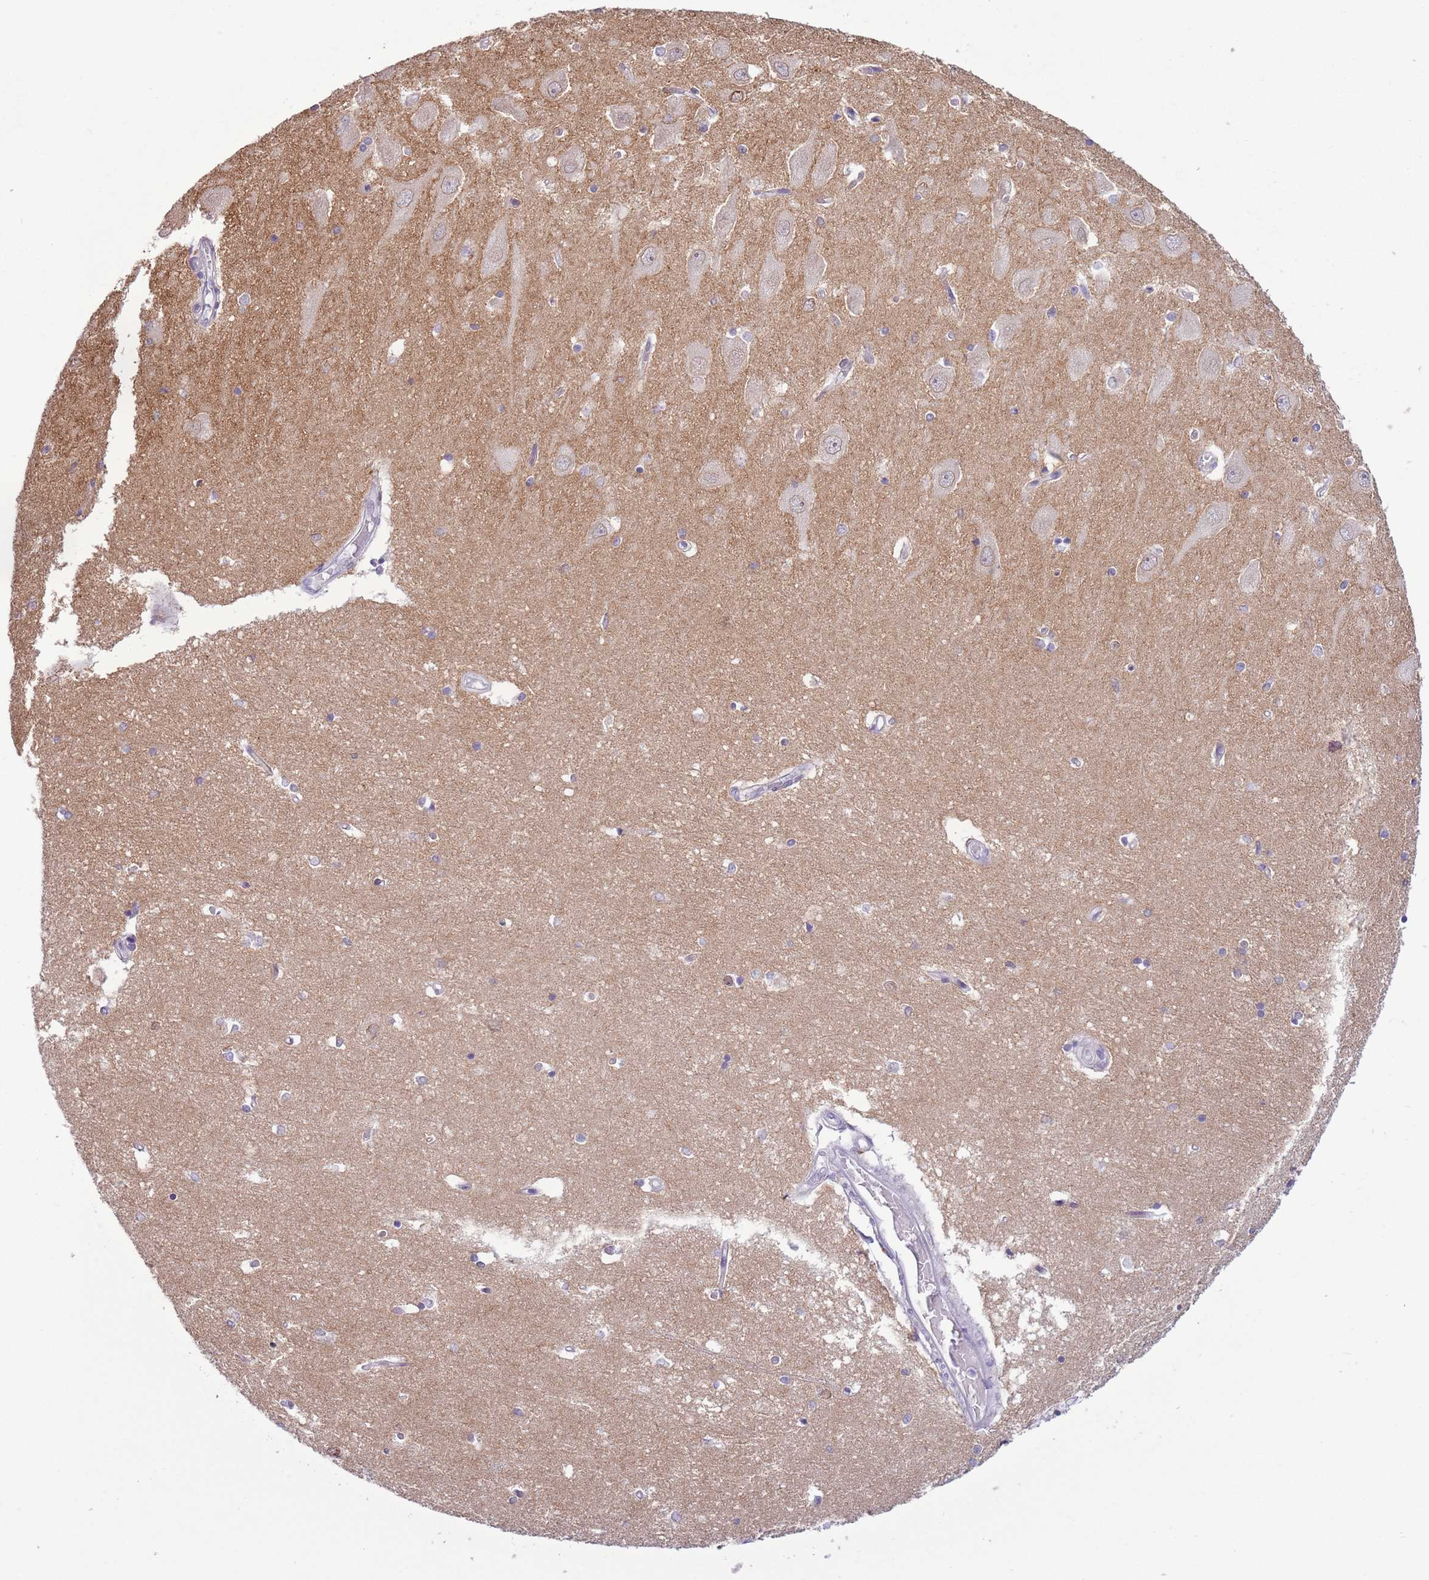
{"staining": {"intensity": "negative", "quantity": "none", "location": "none"}, "tissue": "hippocampus", "cell_type": "Glial cells", "image_type": "normal", "snomed": [{"axis": "morphology", "description": "Normal tissue, NOS"}, {"axis": "topography", "description": "Hippocampus"}], "caption": "Immunohistochemistry (IHC) of unremarkable hippocampus shows no expression in glial cells. (DAB (3,3'-diaminobenzidine) IHC with hematoxylin counter stain).", "gene": "ZNF576", "patient": {"sex": "male", "age": 45}}